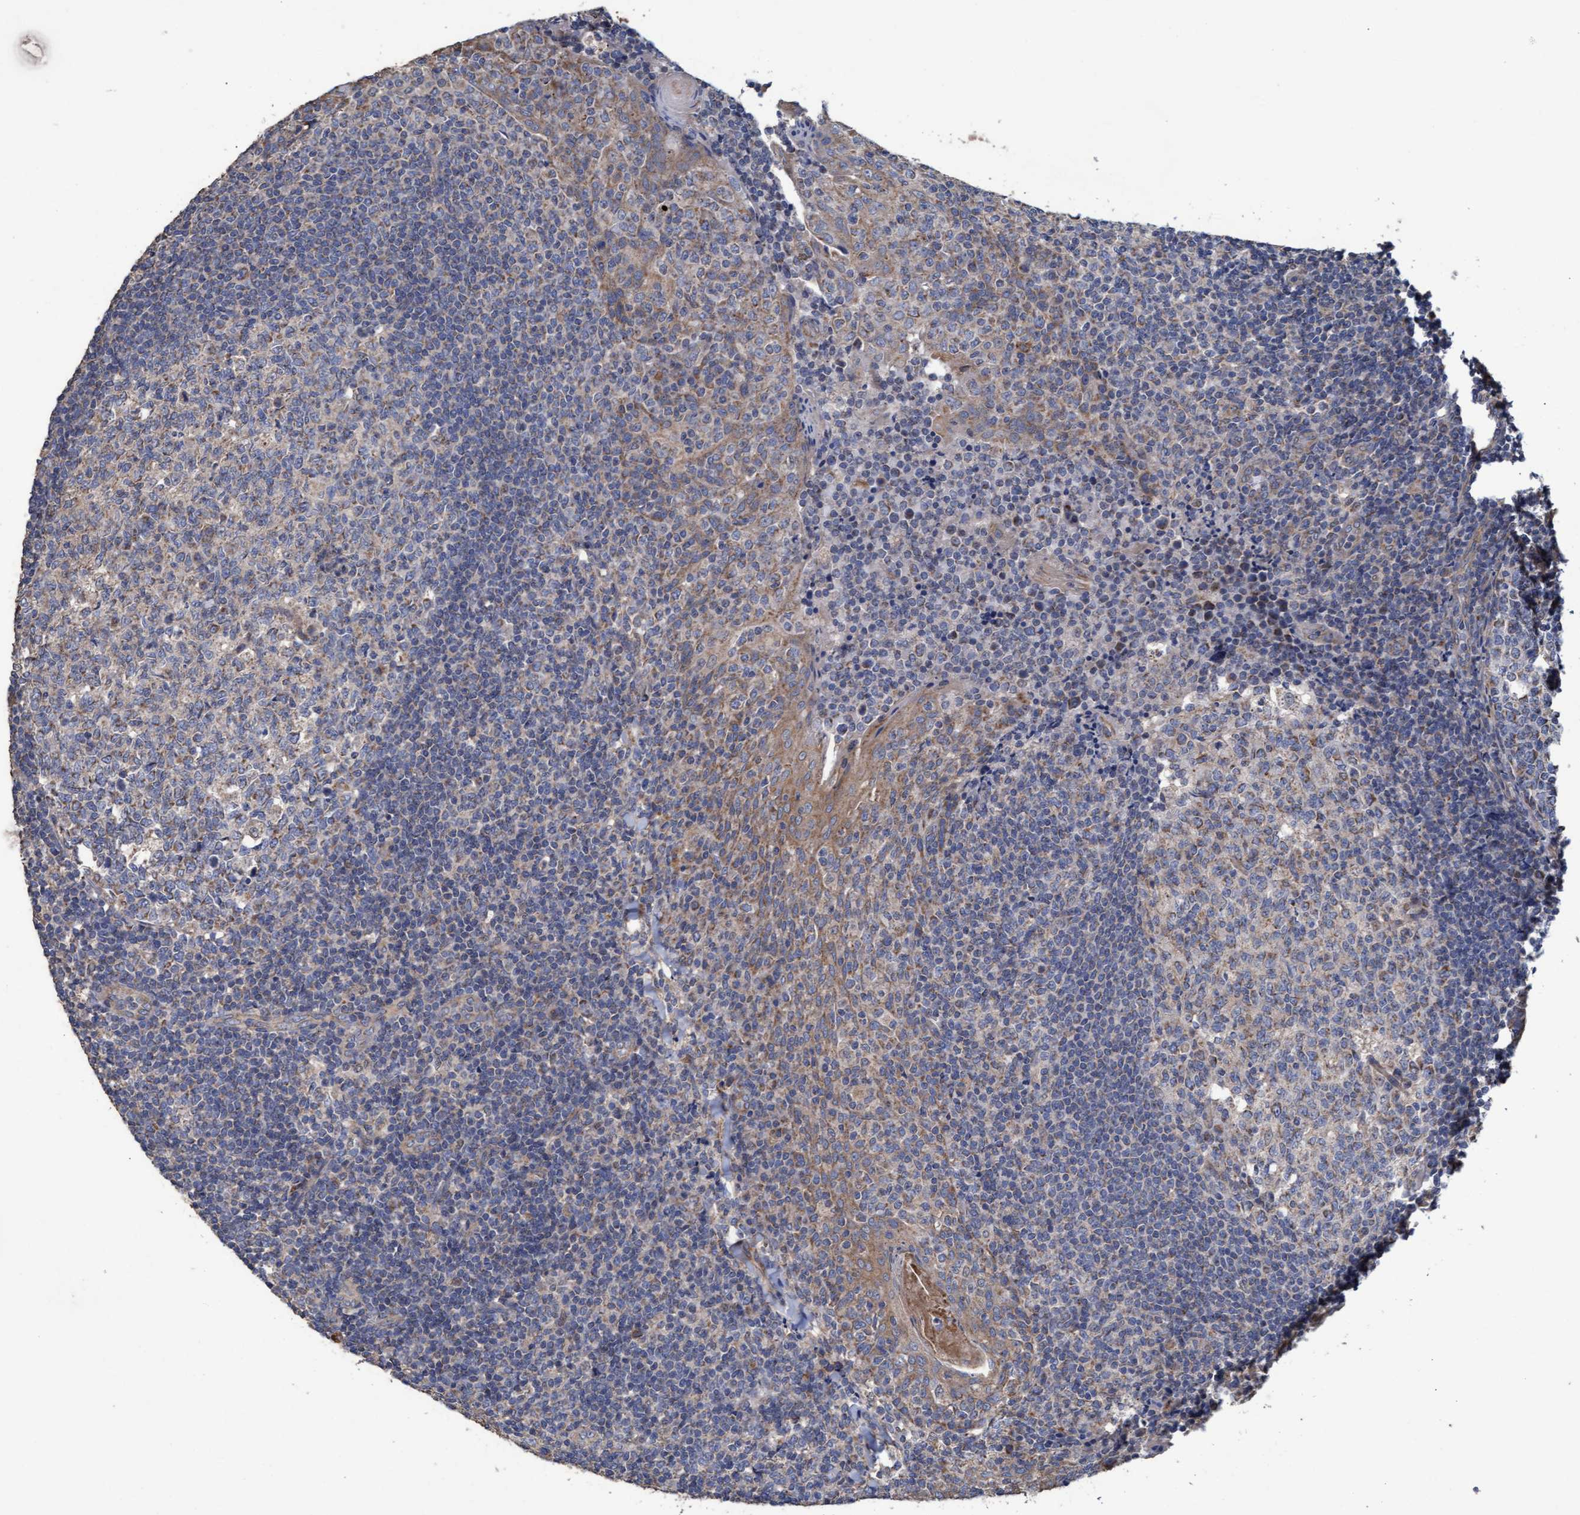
{"staining": {"intensity": "weak", "quantity": "25%-75%", "location": "cytoplasmic/membranous"}, "tissue": "tonsil", "cell_type": "Germinal center cells", "image_type": "normal", "snomed": [{"axis": "morphology", "description": "Normal tissue, NOS"}, {"axis": "topography", "description": "Tonsil"}], "caption": "Immunohistochemical staining of unremarkable tonsil reveals weak cytoplasmic/membranous protein expression in about 25%-75% of germinal center cells.", "gene": "MRPL38", "patient": {"sex": "female", "age": 19}}